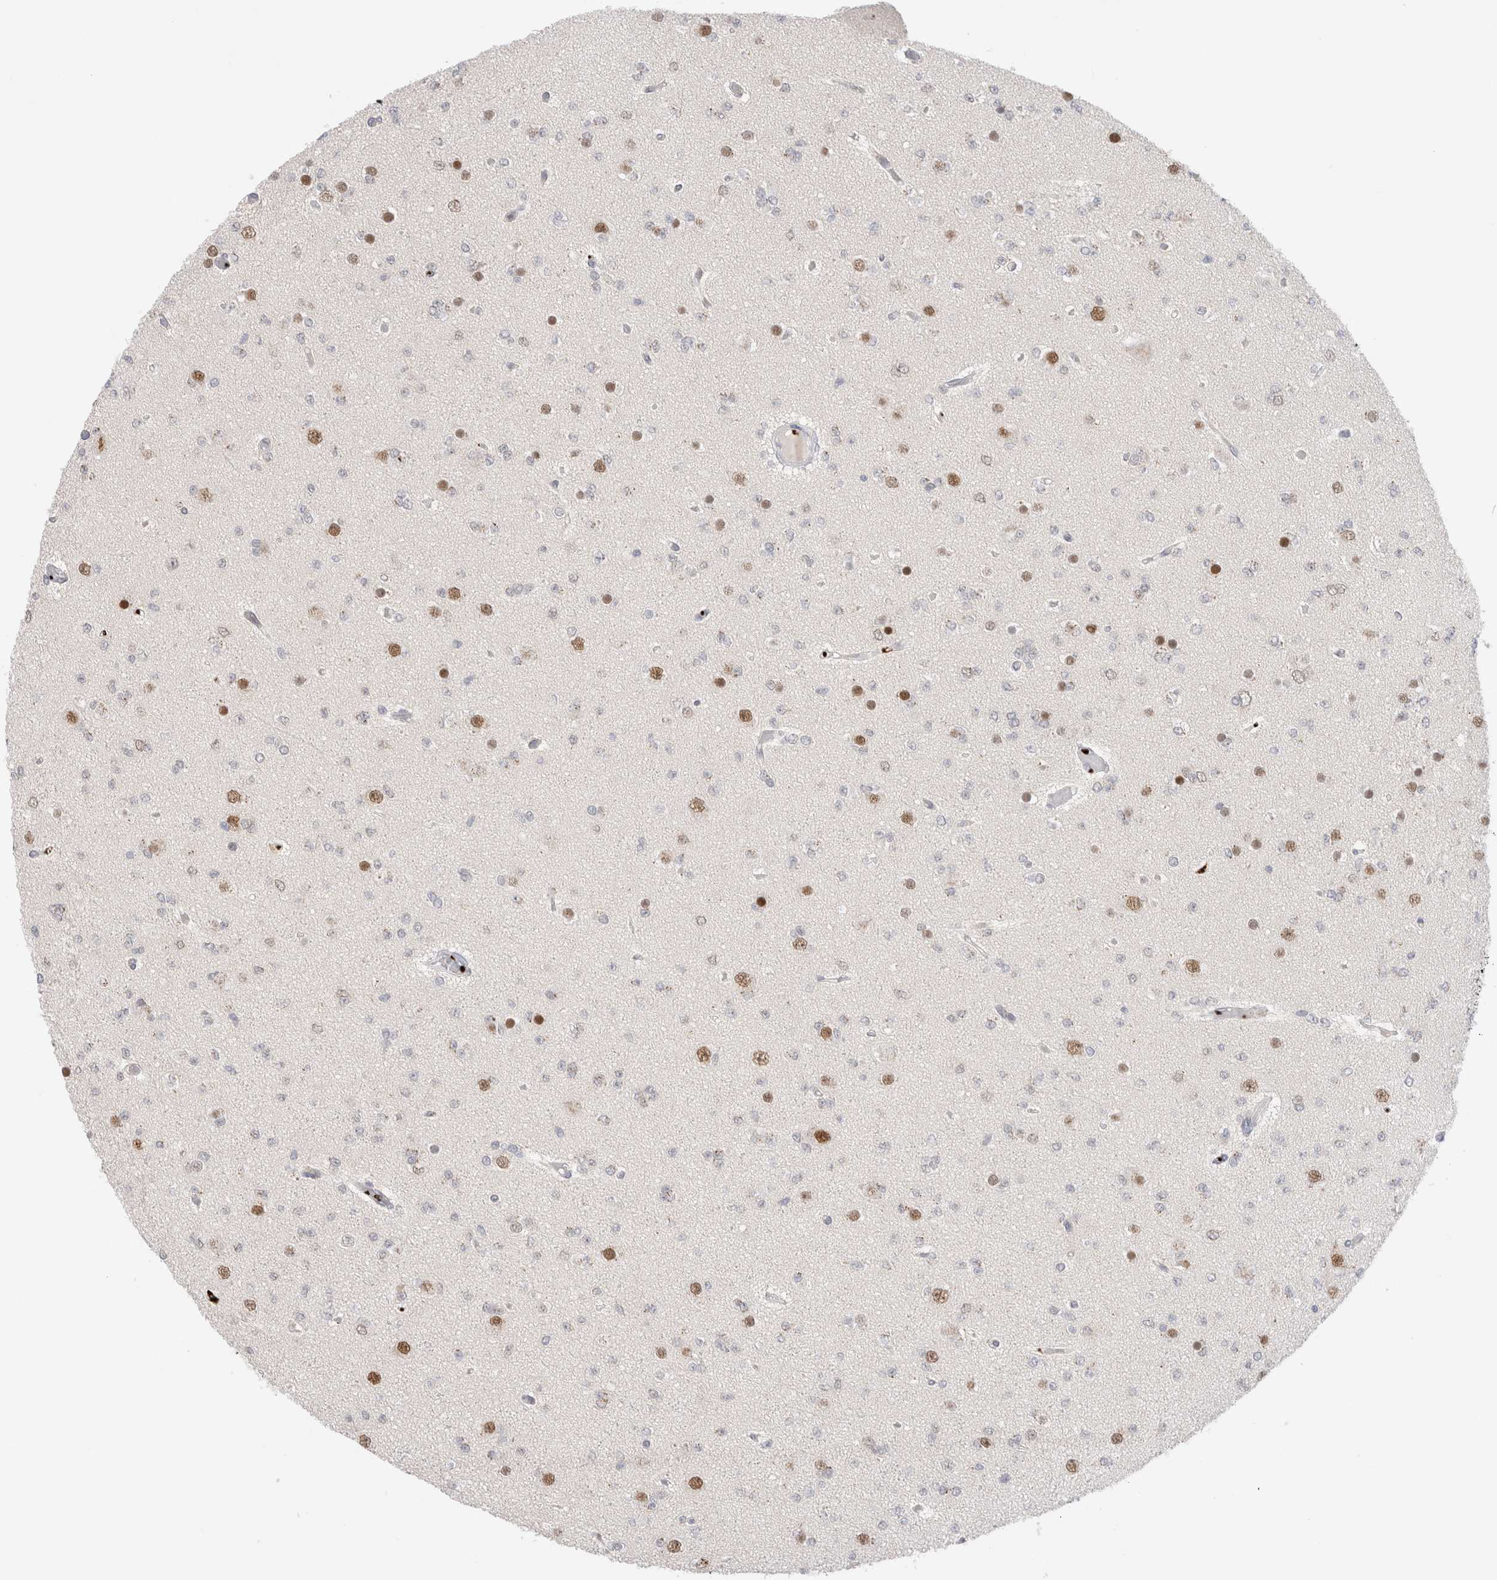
{"staining": {"intensity": "negative", "quantity": "none", "location": "none"}, "tissue": "glioma", "cell_type": "Tumor cells", "image_type": "cancer", "snomed": [{"axis": "morphology", "description": "Glioma, malignant, Low grade"}, {"axis": "topography", "description": "Brain"}], "caption": "Immunohistochemistry (IHC) of malignant glioma (low-grade) reveals no staining in tumor cells.", "gene": "VPS28", "patient": {"sex": "female", "age": 22}}